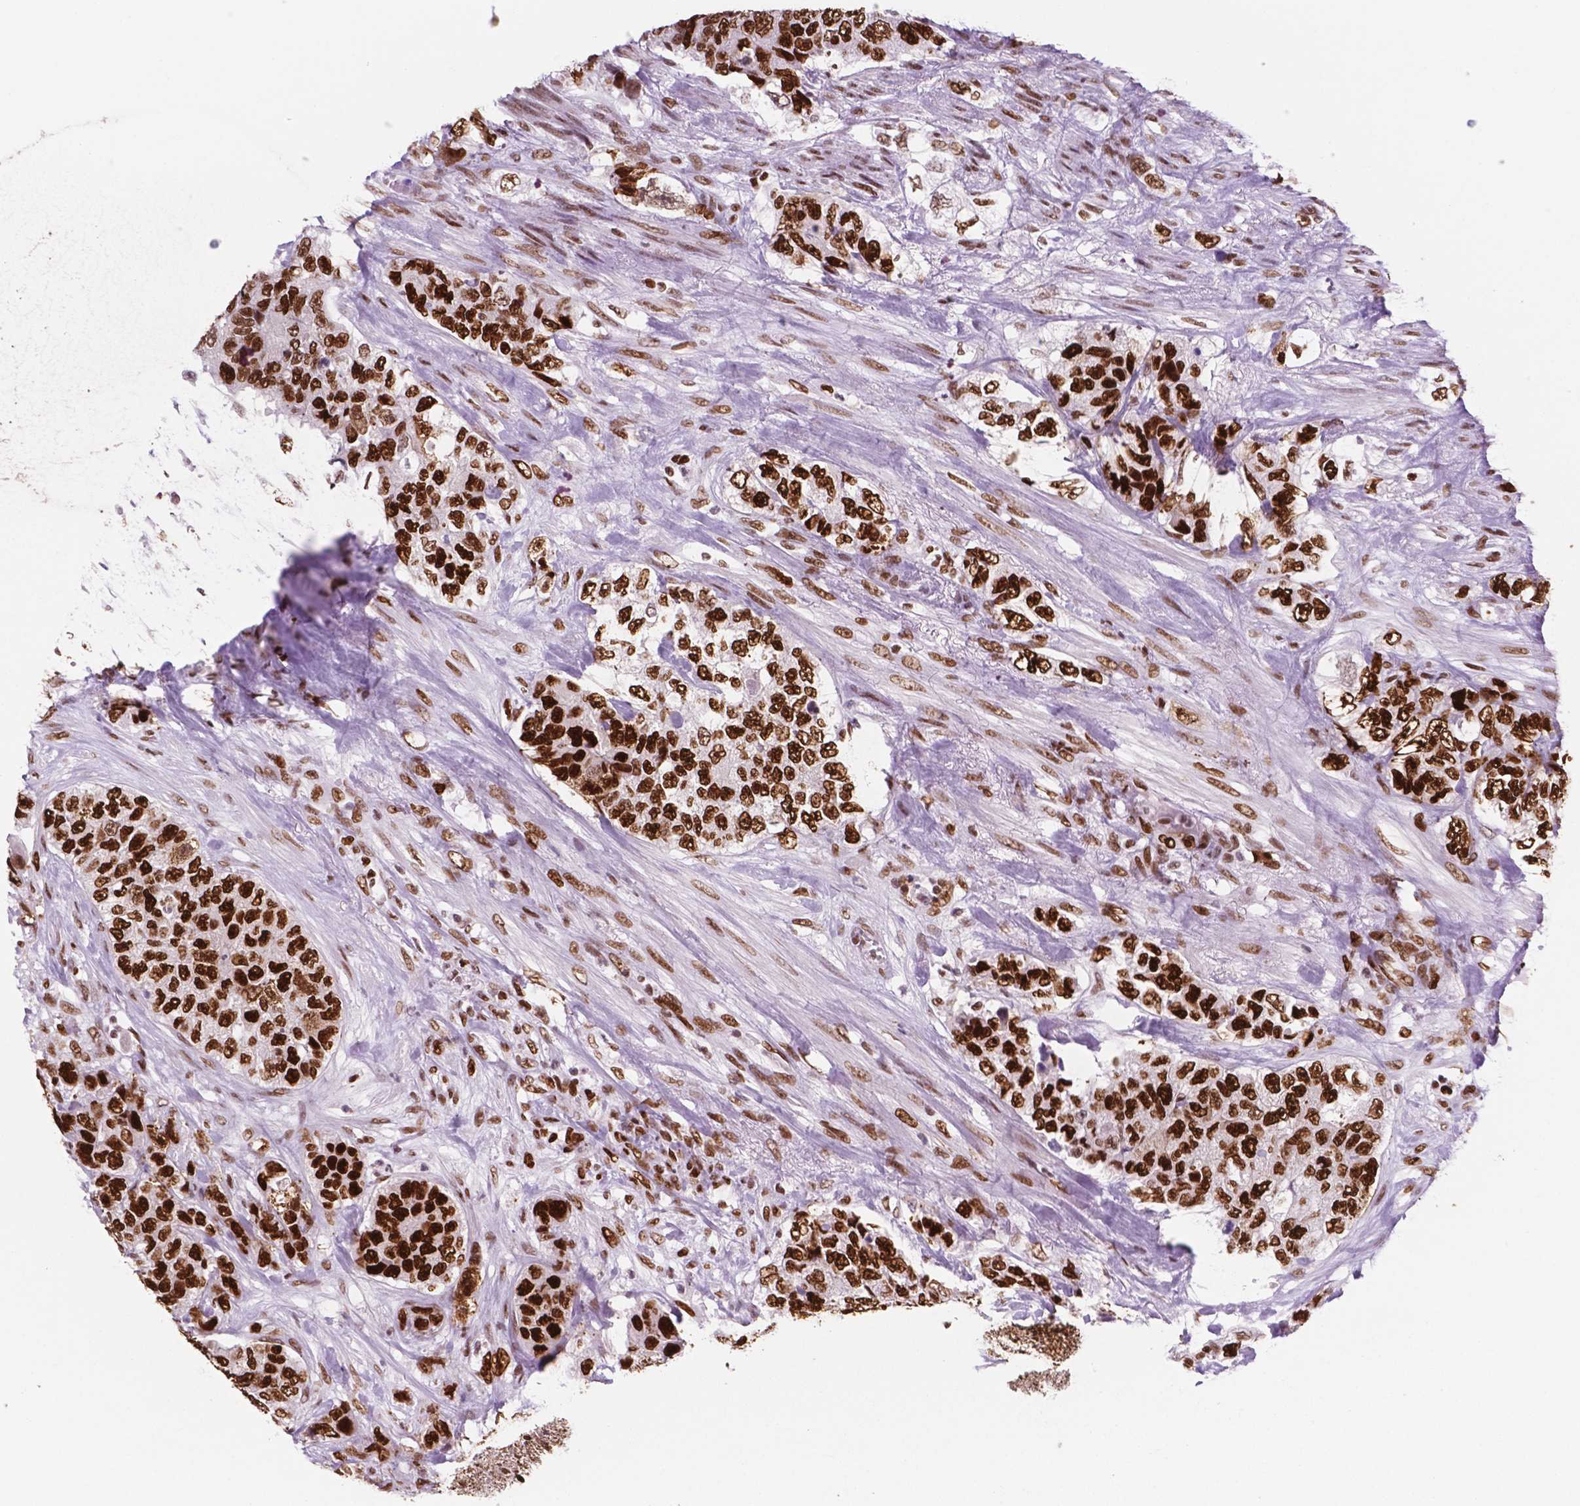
{"staining": {"intensity": "strong", "quantity": ">75%", "location": "nuclear"}, "tissue": "urothelial cancer", "cell_type": "Tumor cells", "image_type": "cancer", "snomed": [{"axis": "morphology", "description": "Urothelial carcinoma, High grade"}, {"axis": "topography", "description": "Urinary bladder"}], "caption": "This micrograph shows immunohistochemistry staining of urothelial carcinoma (high-grade), with high strong nuclear staining in approximately >75% of tumor cells.", "gene": "MSH6", "patient": {"sex": "female", "age": 78}}